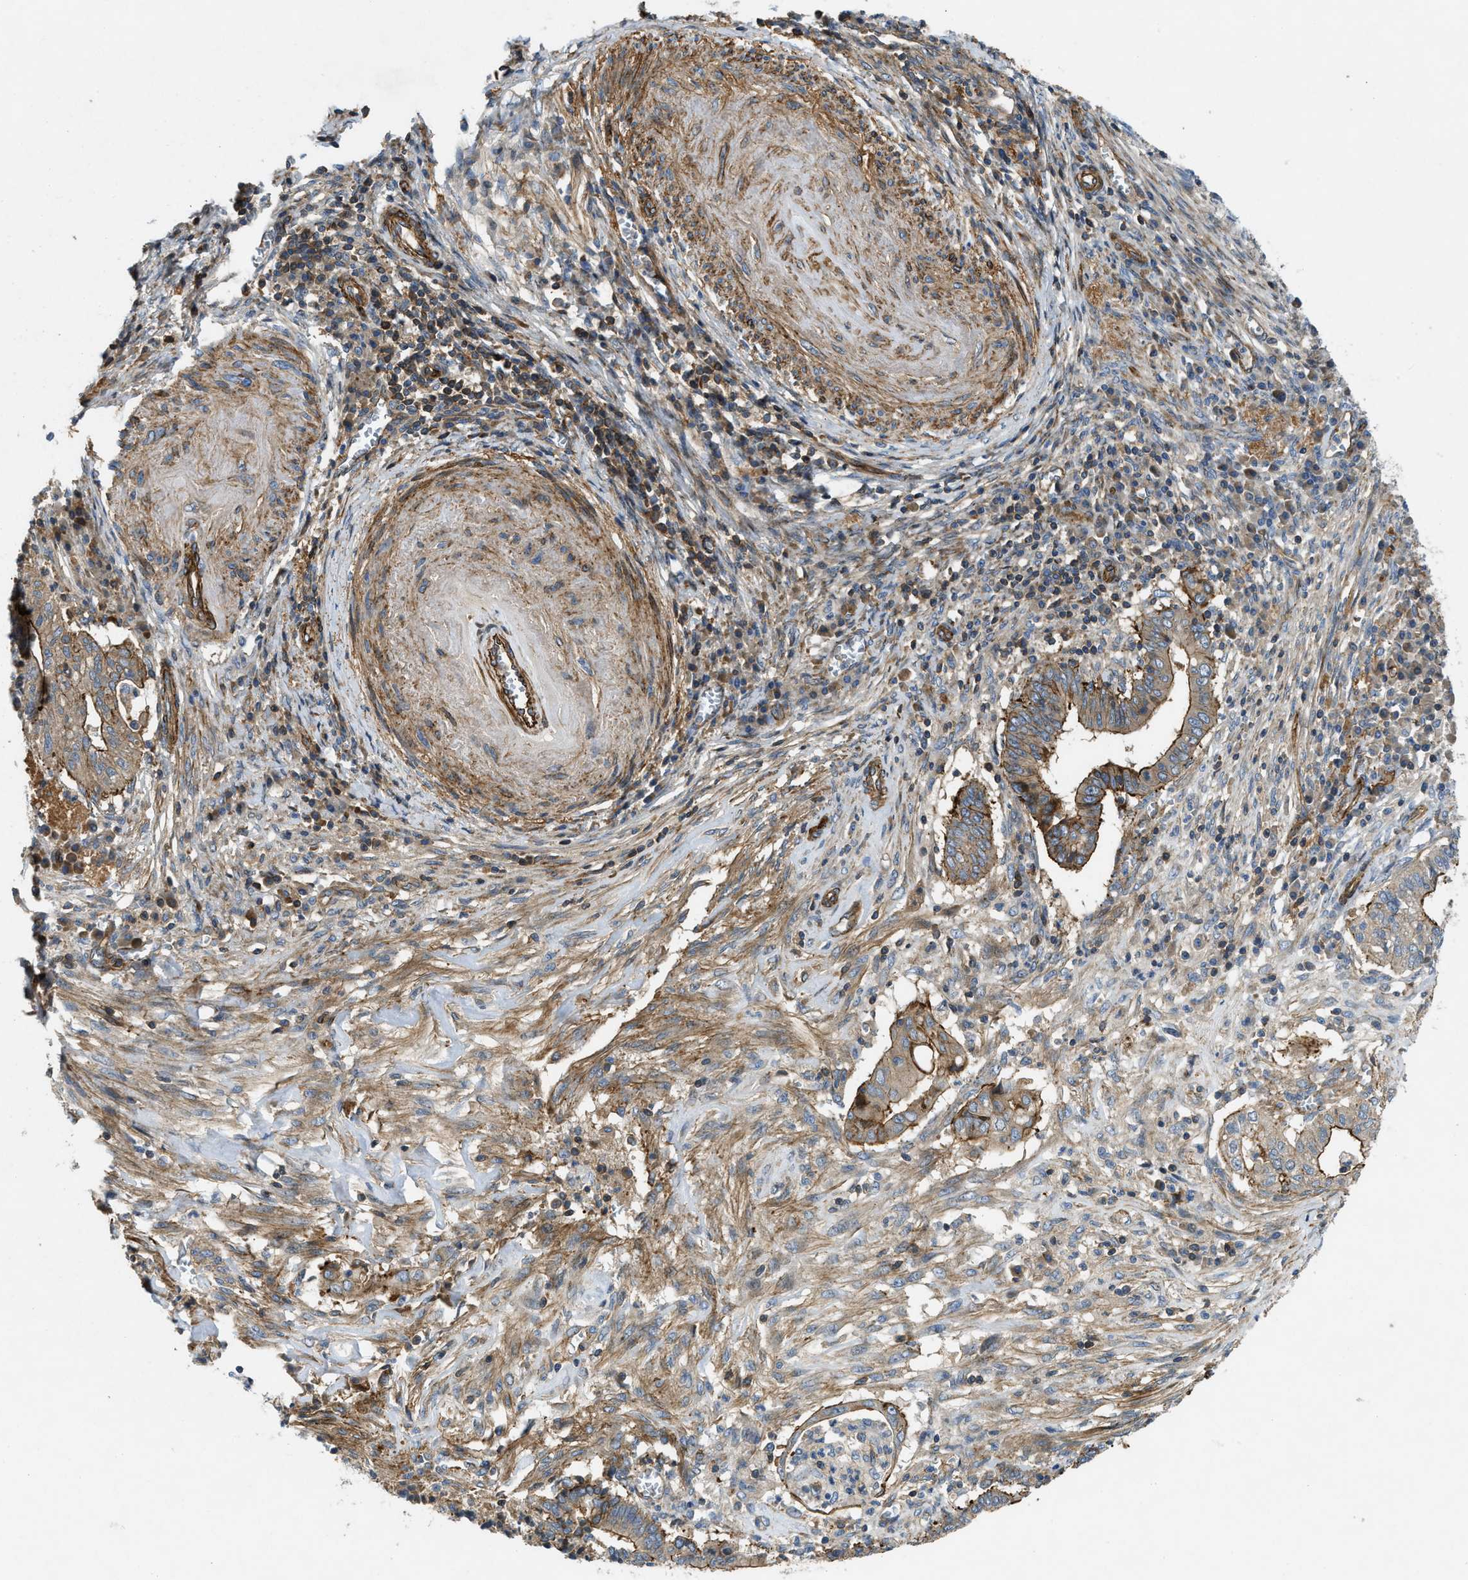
{"staining": {"intensity": "strong", "quantity": ">75%", "location": "cytoplasmic/membranous"}, "tissue": "cervical cancer", "cell_type": "Tumor cells", "image_type": "cancer", "snomed": [{"axis": "morphology", "description": "Adenocarcinoma, NOS"}, {"axis": "topography", "description": "Cervix"}], "caption": "Cervical cancer (adenocarcinoma) stained with a brown dye displays strong cytoplasmic/membranous positive expression in about >75% of tumor cells.", "gene": "NYNRIN", "patient": {"sex": "female", "age": 44}}